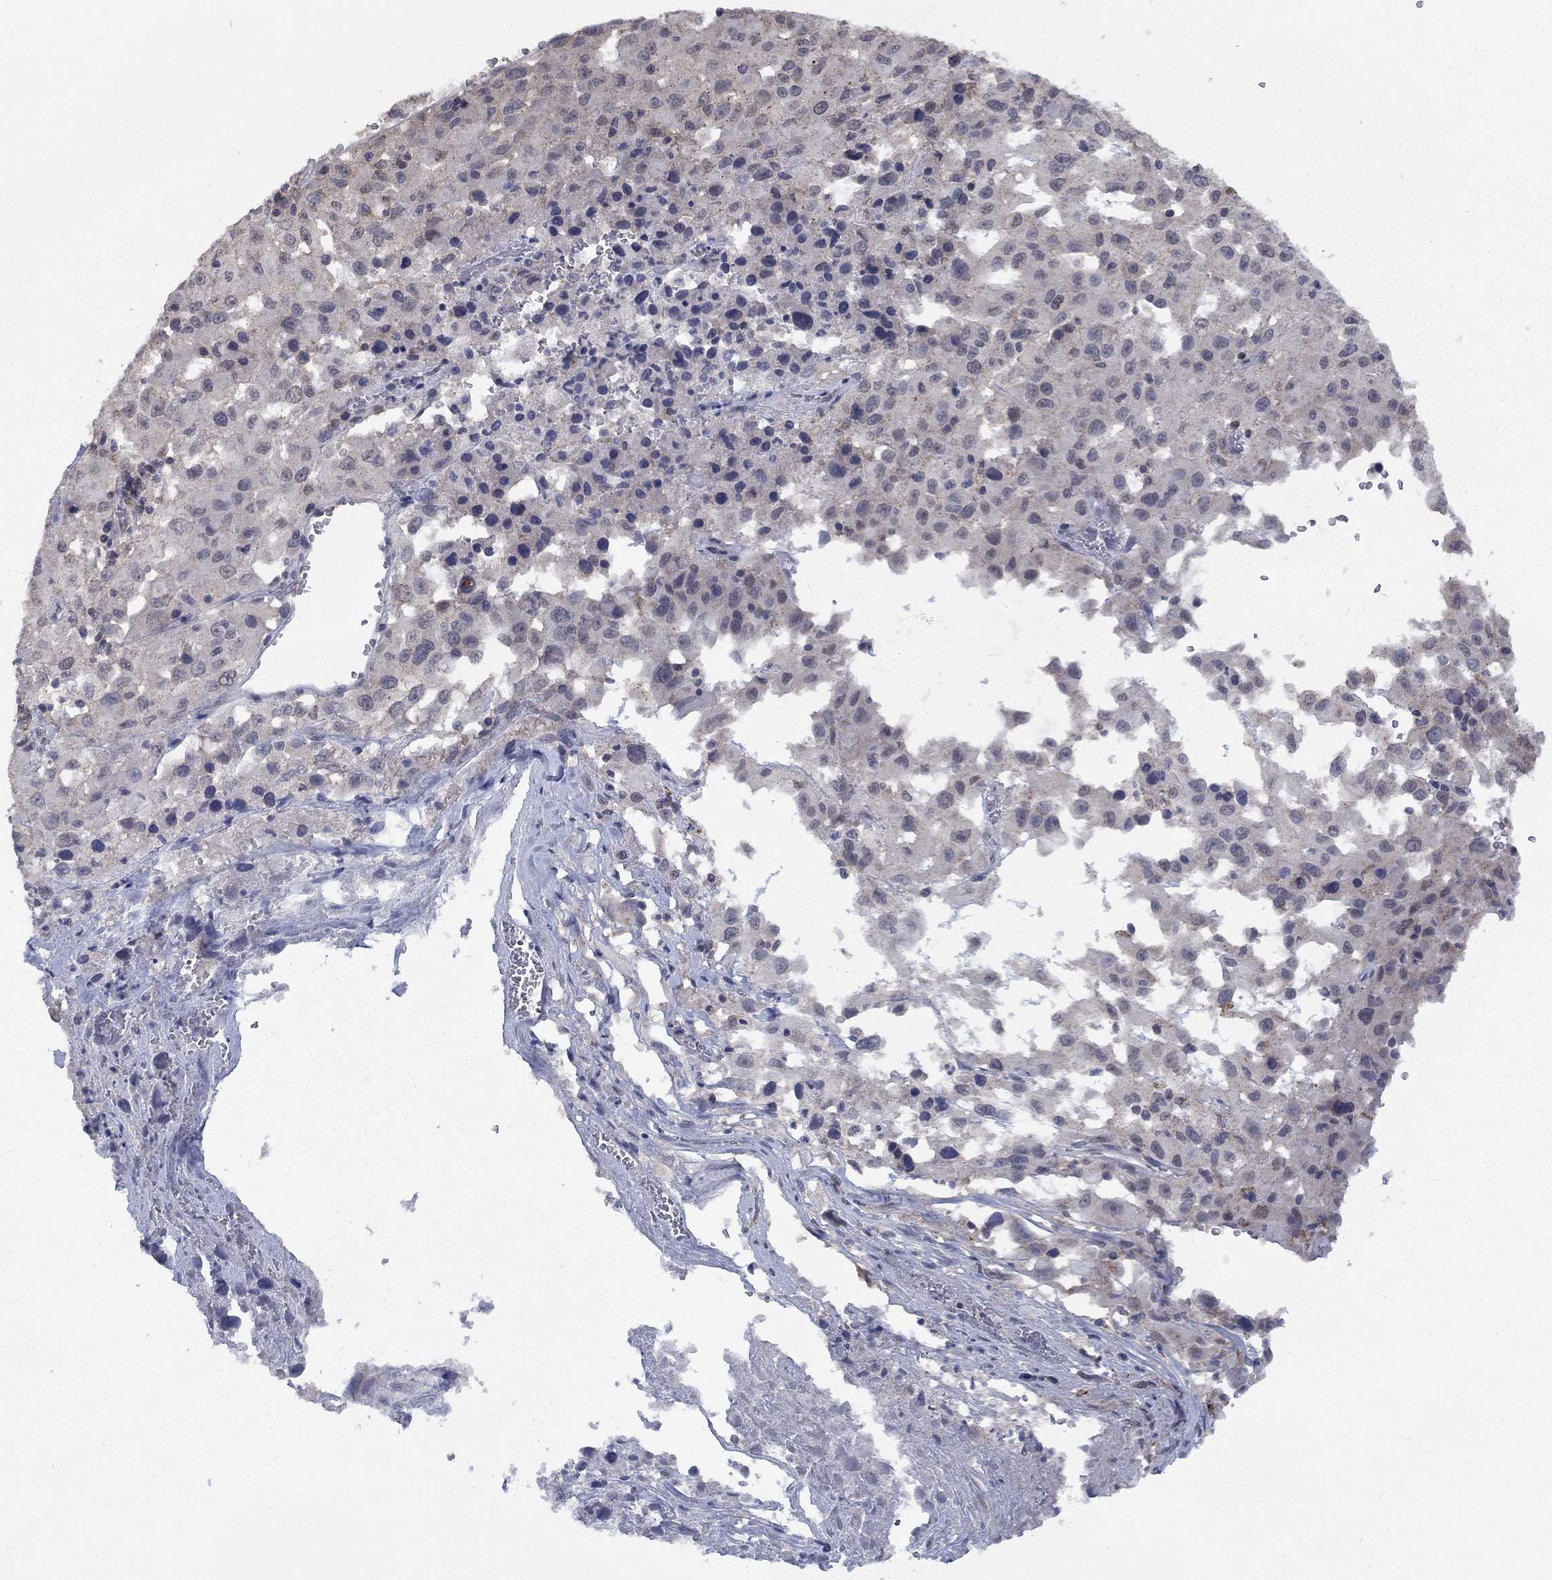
{"staining": {"intensity": "weak", "quantity": "<25%", "location": "cytoplasmic/membranous"}, "tissue": "melanoma", "cell_type": "Tumor cells", "image_type": "cancer", "snomed": [{"axis": "morphology", "description": "Malignant melanoma, Metastatic site"}, {"axis": "topography", "description": "Lymph node"}], "caption": "High power microscopy histopathology image of an immunohistochemistry (IHC) photomicrograph of melanoma, revealing no significant staining in tumor cells.", "gene": "SPATA33", "patient": {"sex": "male", "age": 50}}